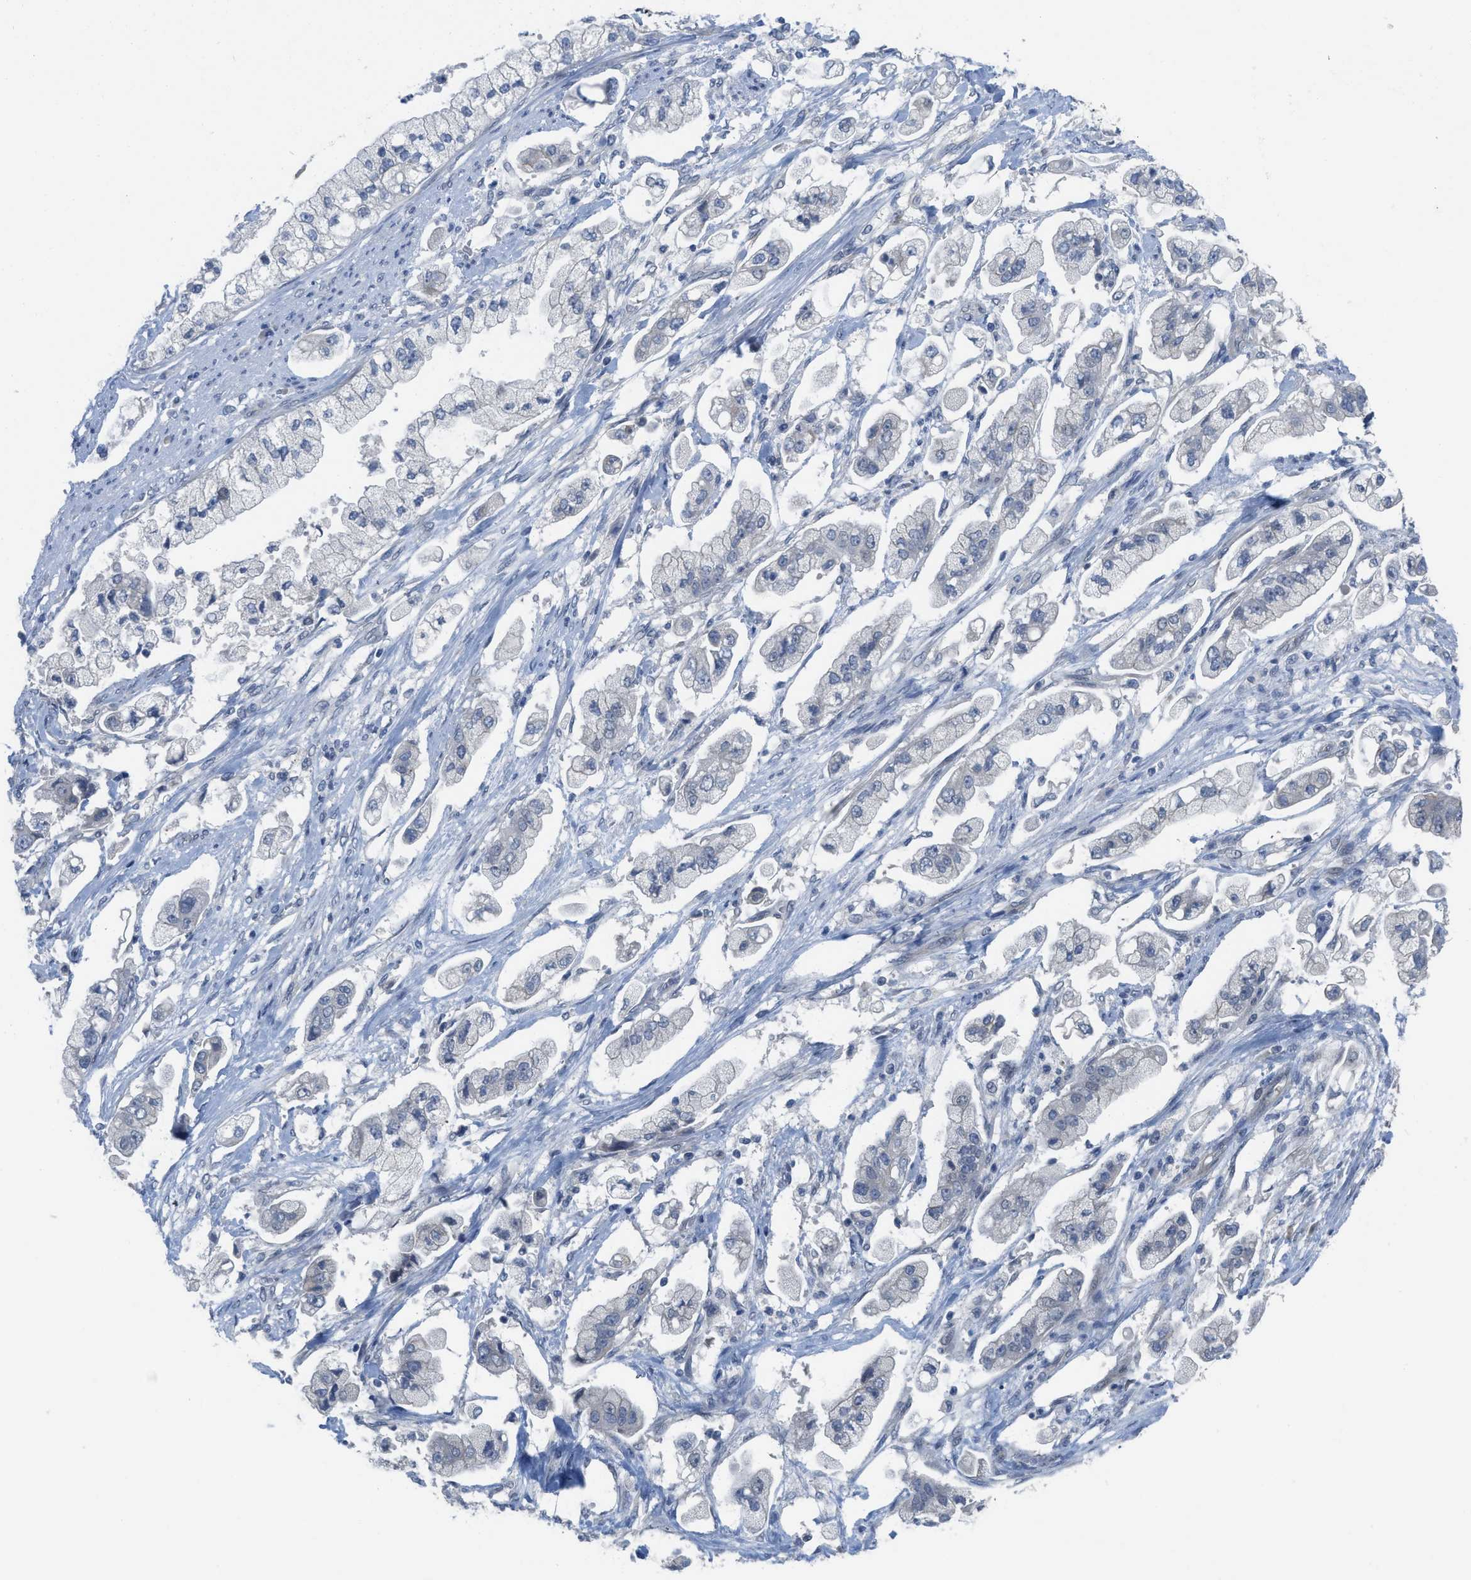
{"staining": {"intensity": "negative", "quantity": "none", "location": "none"}, "tissue": "stomach cancer", "cell_type": "Tumor cells", "image_type": "cancer", "snomed": [{"axis": "morphology", "description": "Adenocarcinoma, NOS"}, {"axis": "topography", "description": "Stomach"}], "caption": "A high-resolution histopathology image shows immunohistochemistry staining of stomach adenocarcinoma, which reveals no significant staining in tumor cells.", "gene": "TNFAIP1", "patient": {"sex": "male", "age": 62}}